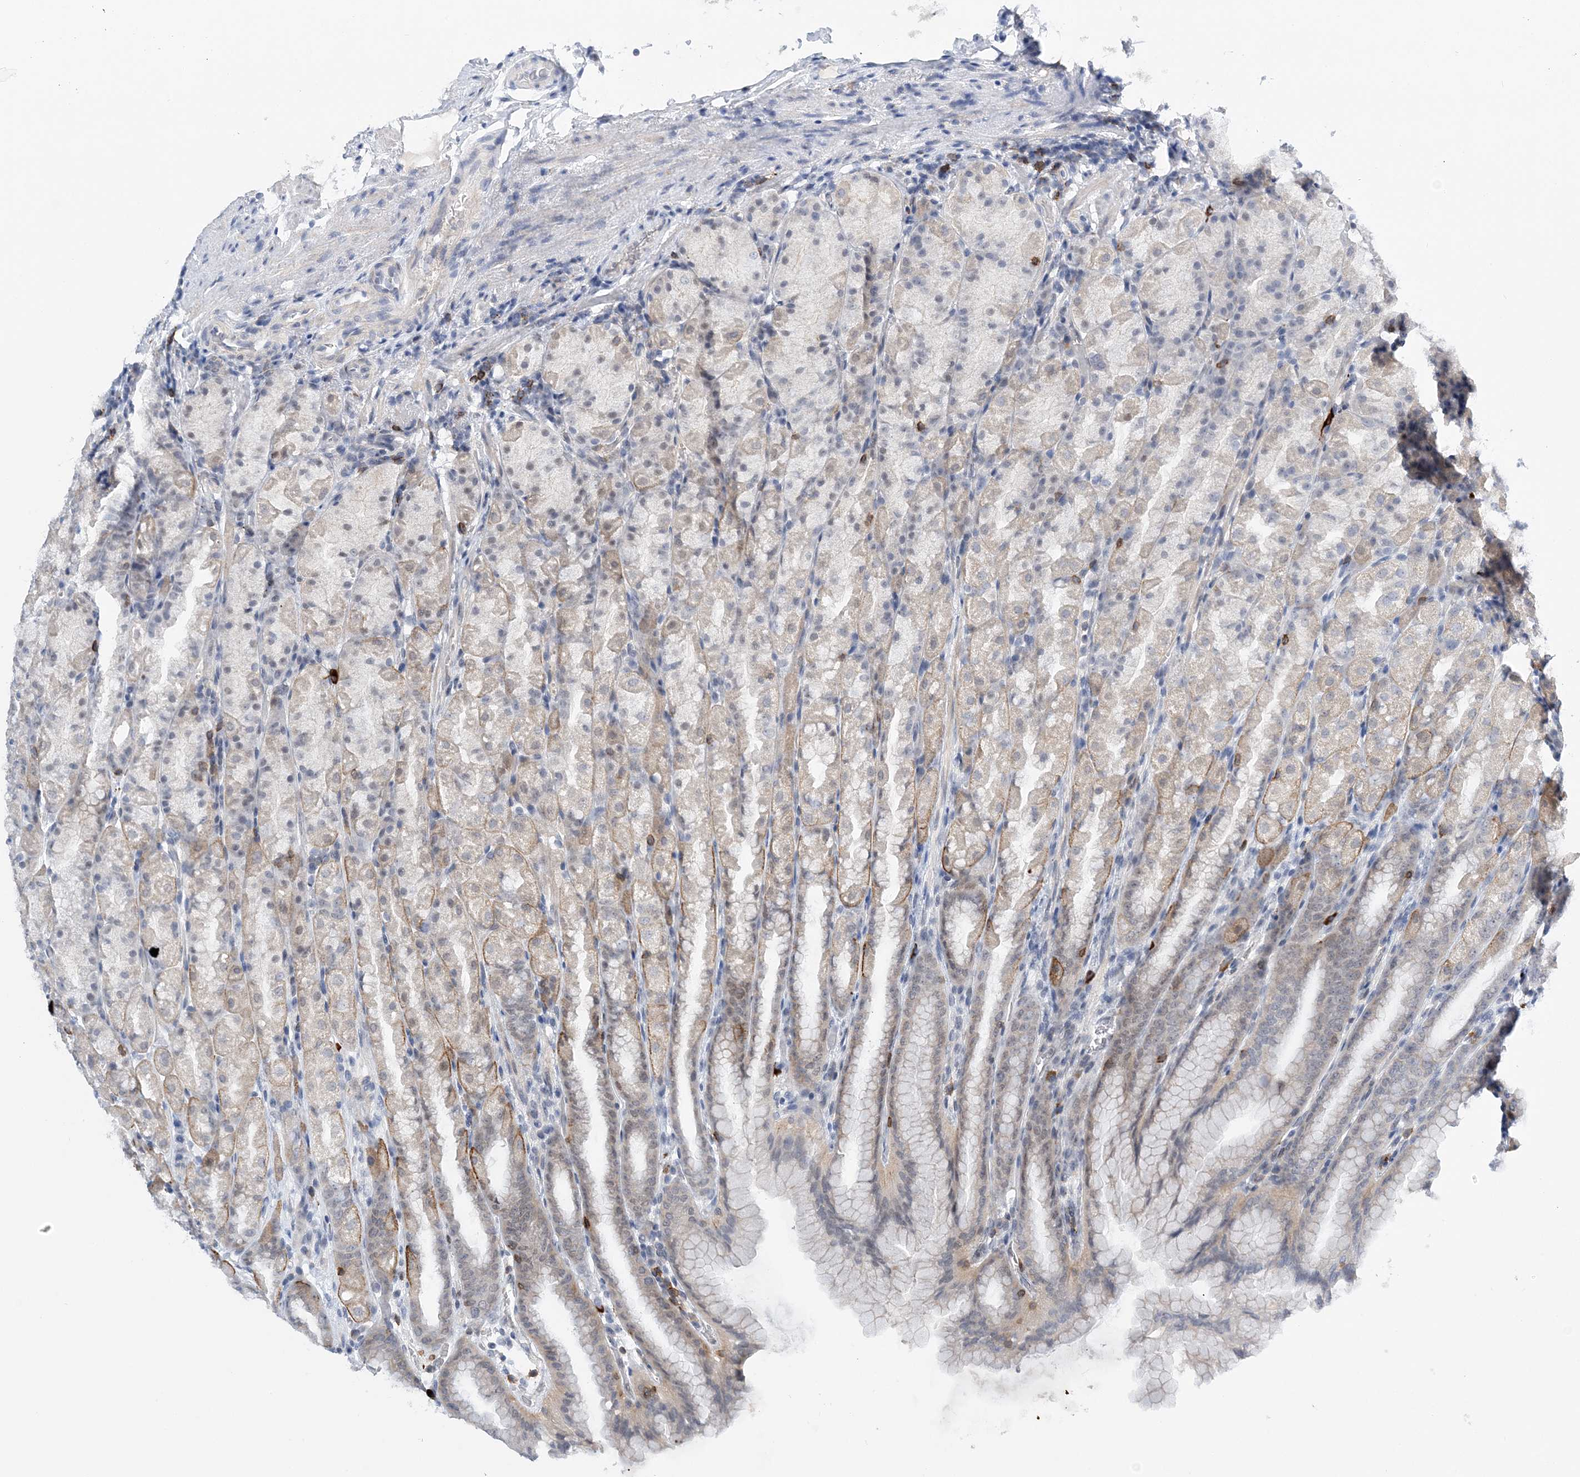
{"staining": {"intensity": "moderate", "quantity": "<25%", "location": "cytoplasmic/membranous"}, "tissue": "stomach", "cell_type": "Glandular cells", "image_type": "normal", "snomed": [{"axis": "morphology", "description": "Normal tissue, NOS"}, {"axis": "topography", "description": "Stomach, upper"}], "caption": "DAB immunohistochemical staining of benign human stomach reveals moderate cytoplasmic/membranous protein expression in about <25% of glandular cells. The staining is performed using DAB (3,3'-diaminobenzidine) brown chromogen to label protein expression. The nuclei are counter-stained blue using hematoxylin.", "gene": "PRMT9", "patient": {"sex": "male", "age": 68}}